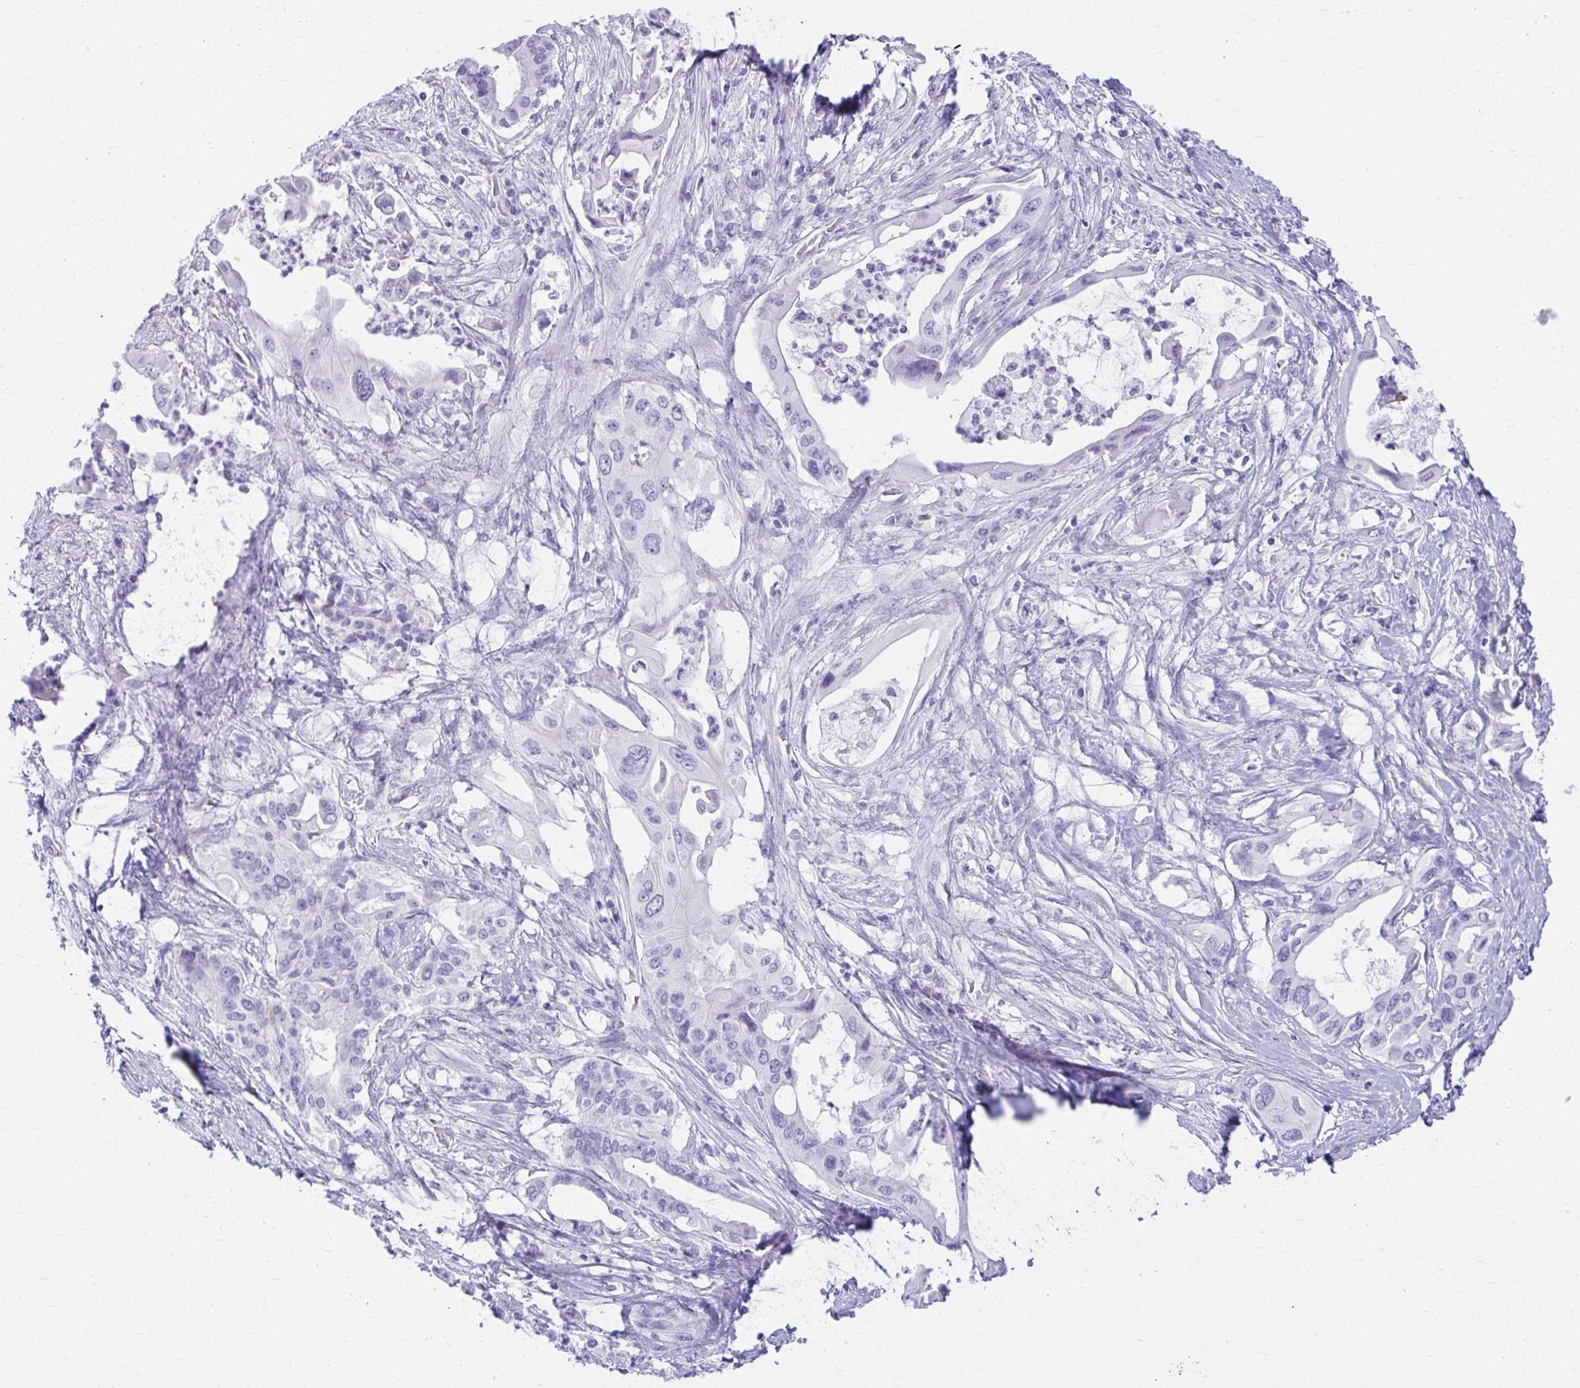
{"staining": {"intensity": "negative", "quantity": "none", "location": "none"}, "tissue": "pancreatic cancer", "cell_type": "Tumor cells", "image_type": "cancer", "snomed": [{"axis": "morphology", "description": "Adenocarcinoma, NOS"}, {"axis": "topography", "description": "Pancreas"}], "caption": "There is no significant staining in tumor cells of adenocarcinoma (pancreatic).", "gene": "ATP4B", "patient": {"sex": "female", "age": 77}}